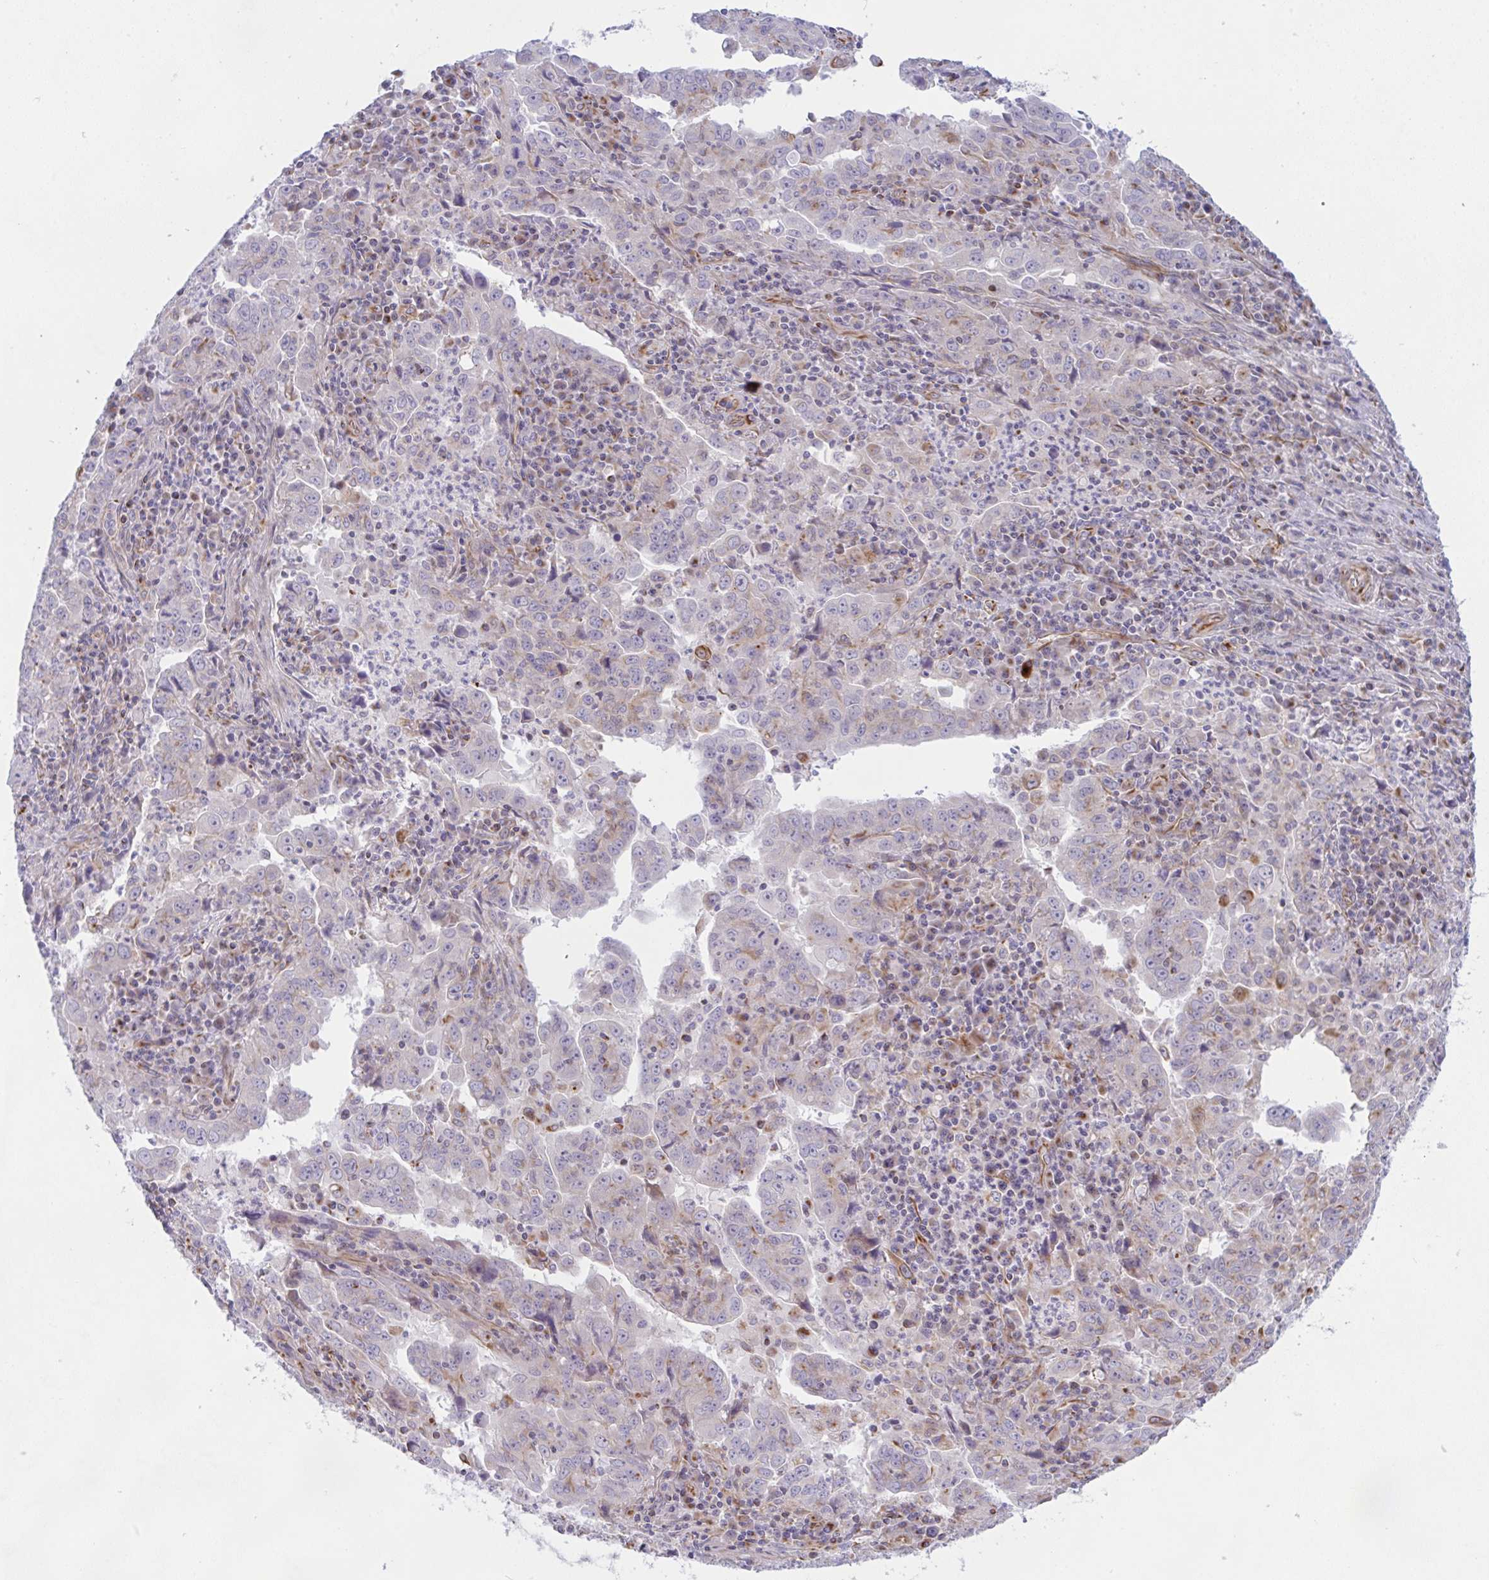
{"staining": {"intensity": "negative", "quantity": "none", "location": "none"}, "tissue": "lung cancer", "cell_type": "Tumor cells", "image_type": "cancer", "snomed": [{"axis": "morphology", "description": "Adenocarcinoma, NOS"}, {"axis": "topography", "description": "Lung"}], "caption": "This is an IHC photomicrograph of lung cancer (adenocarcinoma). There is no expression in tumor cells.", "gene": "DCBLD1", "patient": {"sex": "male", "age": 67}}